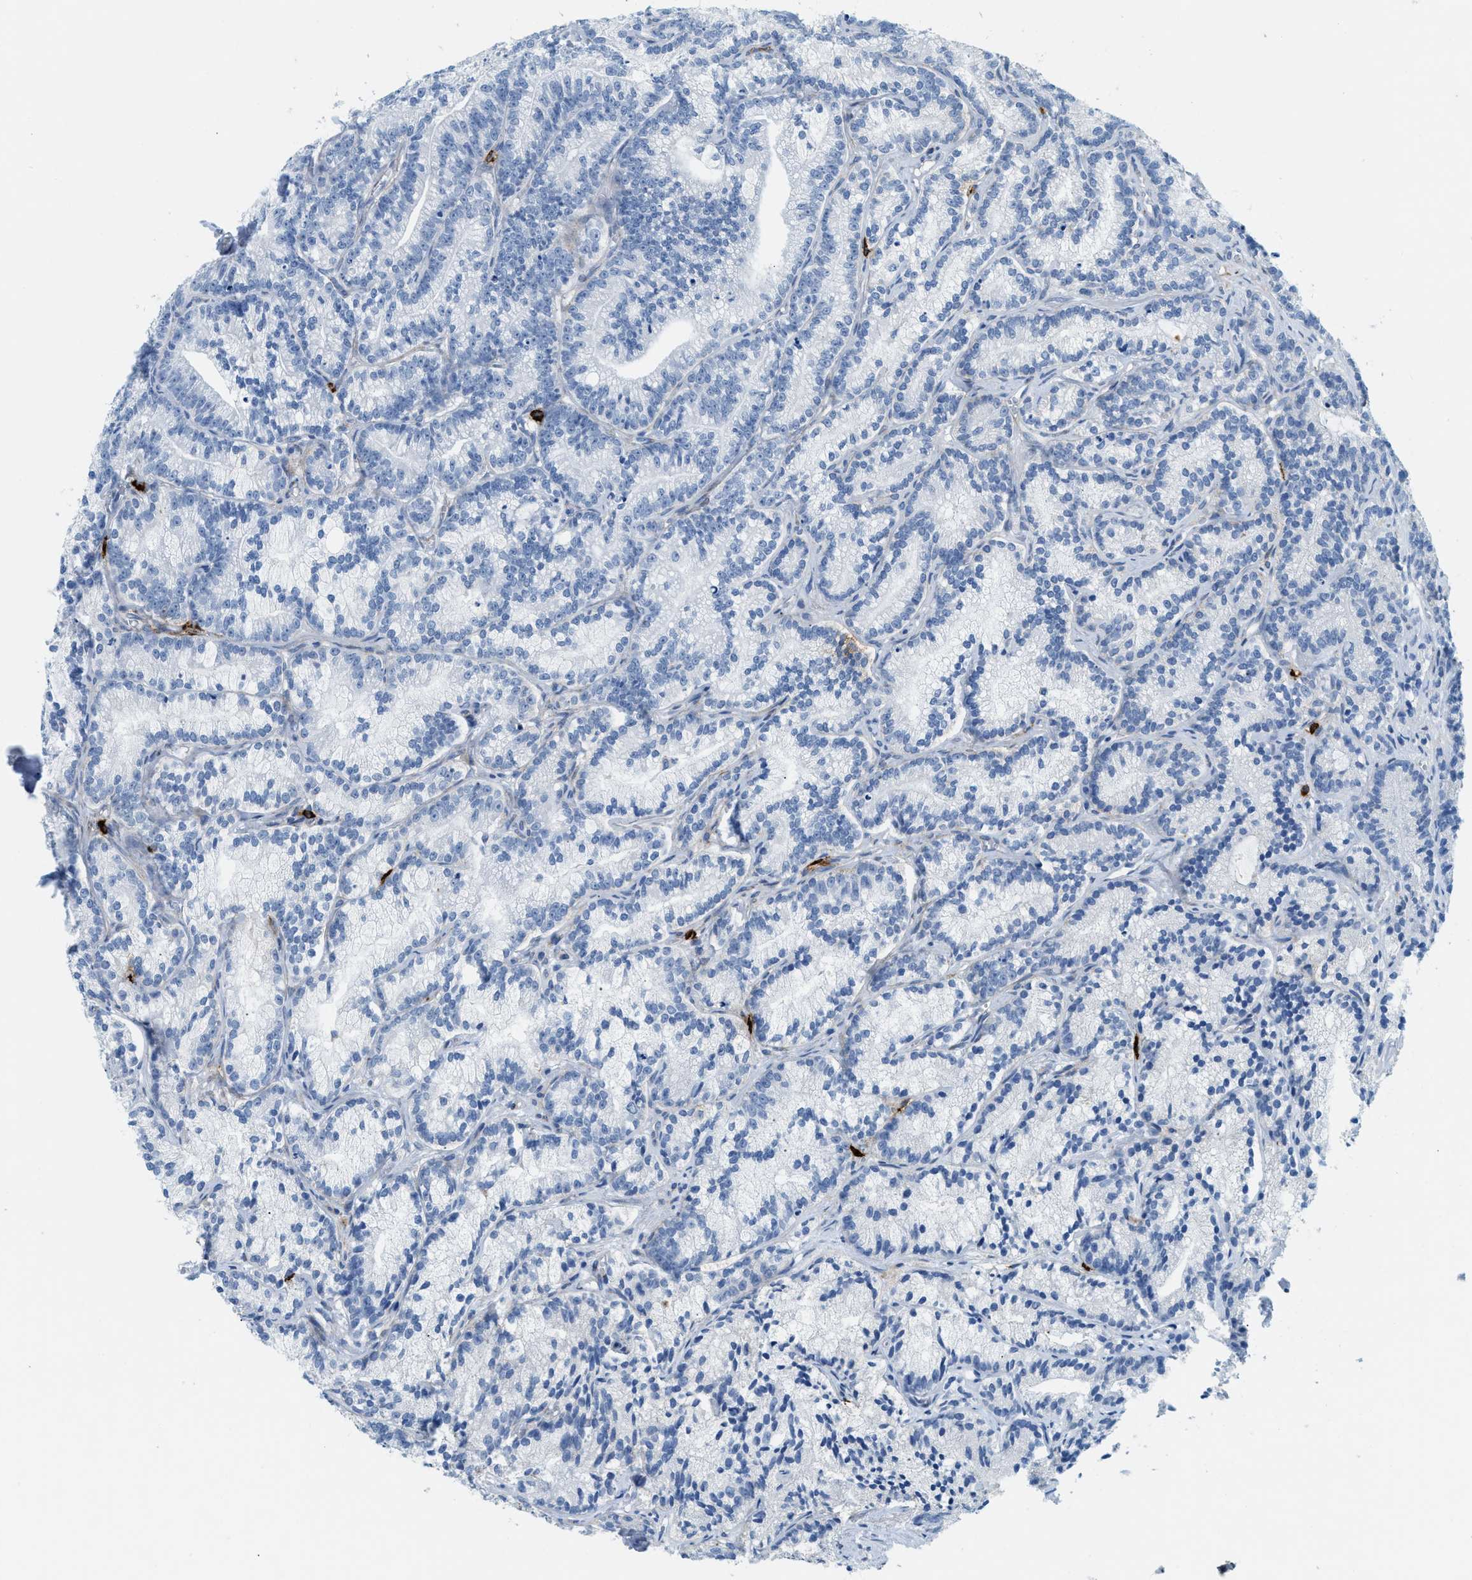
{"staining": {"intensity": "negative", "quantity": "none", "location": "none"}, "tissue": "prostate cancer", "cell_type": "Tumor cells", "image_type": "cancer", "snomed": [{"axis": "morphology", "description": "Adenocarcinoma, Low grade"}, {"axis": "topography", "description": "Prostate"}], "caption": "Immunohistochemical staining of human prostate cancer displays no significant staining in tumor cells. (DAB (3,3'-diaminobenzidine) immunohistochemistry with hematoxylin counter stain).", "gene": "TPSAB1", "patient": {"sex": "male", "age": 89}}